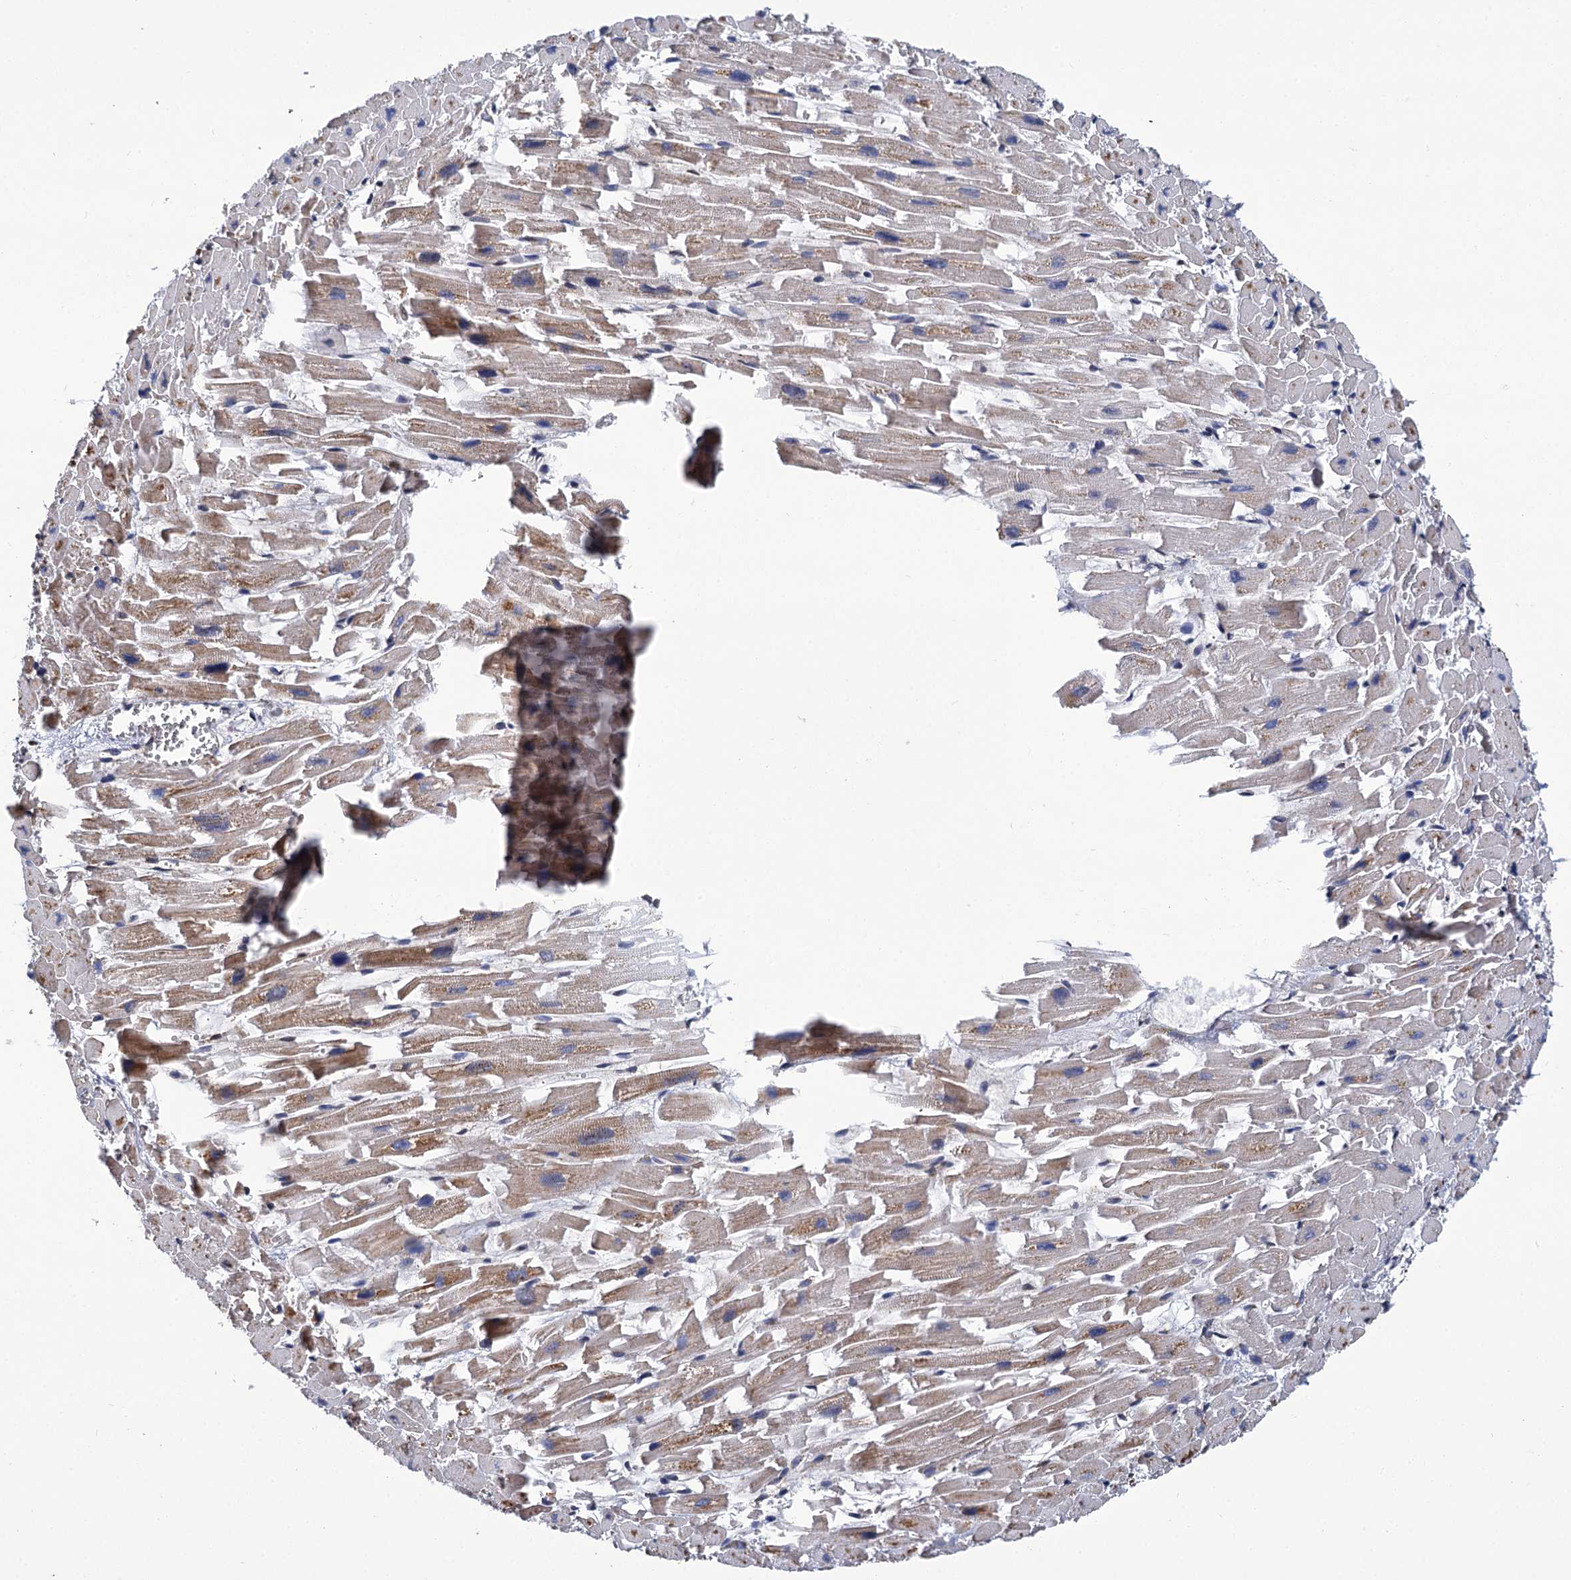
{"staining": {"intensity": "moderate", "quantity": "25%-75%", "location": "cytoplasmic/membranous"}, "tissue": "heart muscle", "cell_type": "Cardiomyocytes", "image_type": "normal", "snomed": [{"axis": "morphology", "description": "Normal tissue, NOS"}, {"axis": "topography", "description": "Heart"}], "caption": "Brown immunohistochemical staining in unremarkable heart muscle reveals moderate cytoplasmic/membranous positivity in about 25%-75% of cardiomyocytes. The protein is stained brown, and the nuclei are stained in blue (DAB IHC with brightfield microscopy, high magnification).", "gene": "SUPV3L1", "patient": {"sex": "female", "age": 64}}